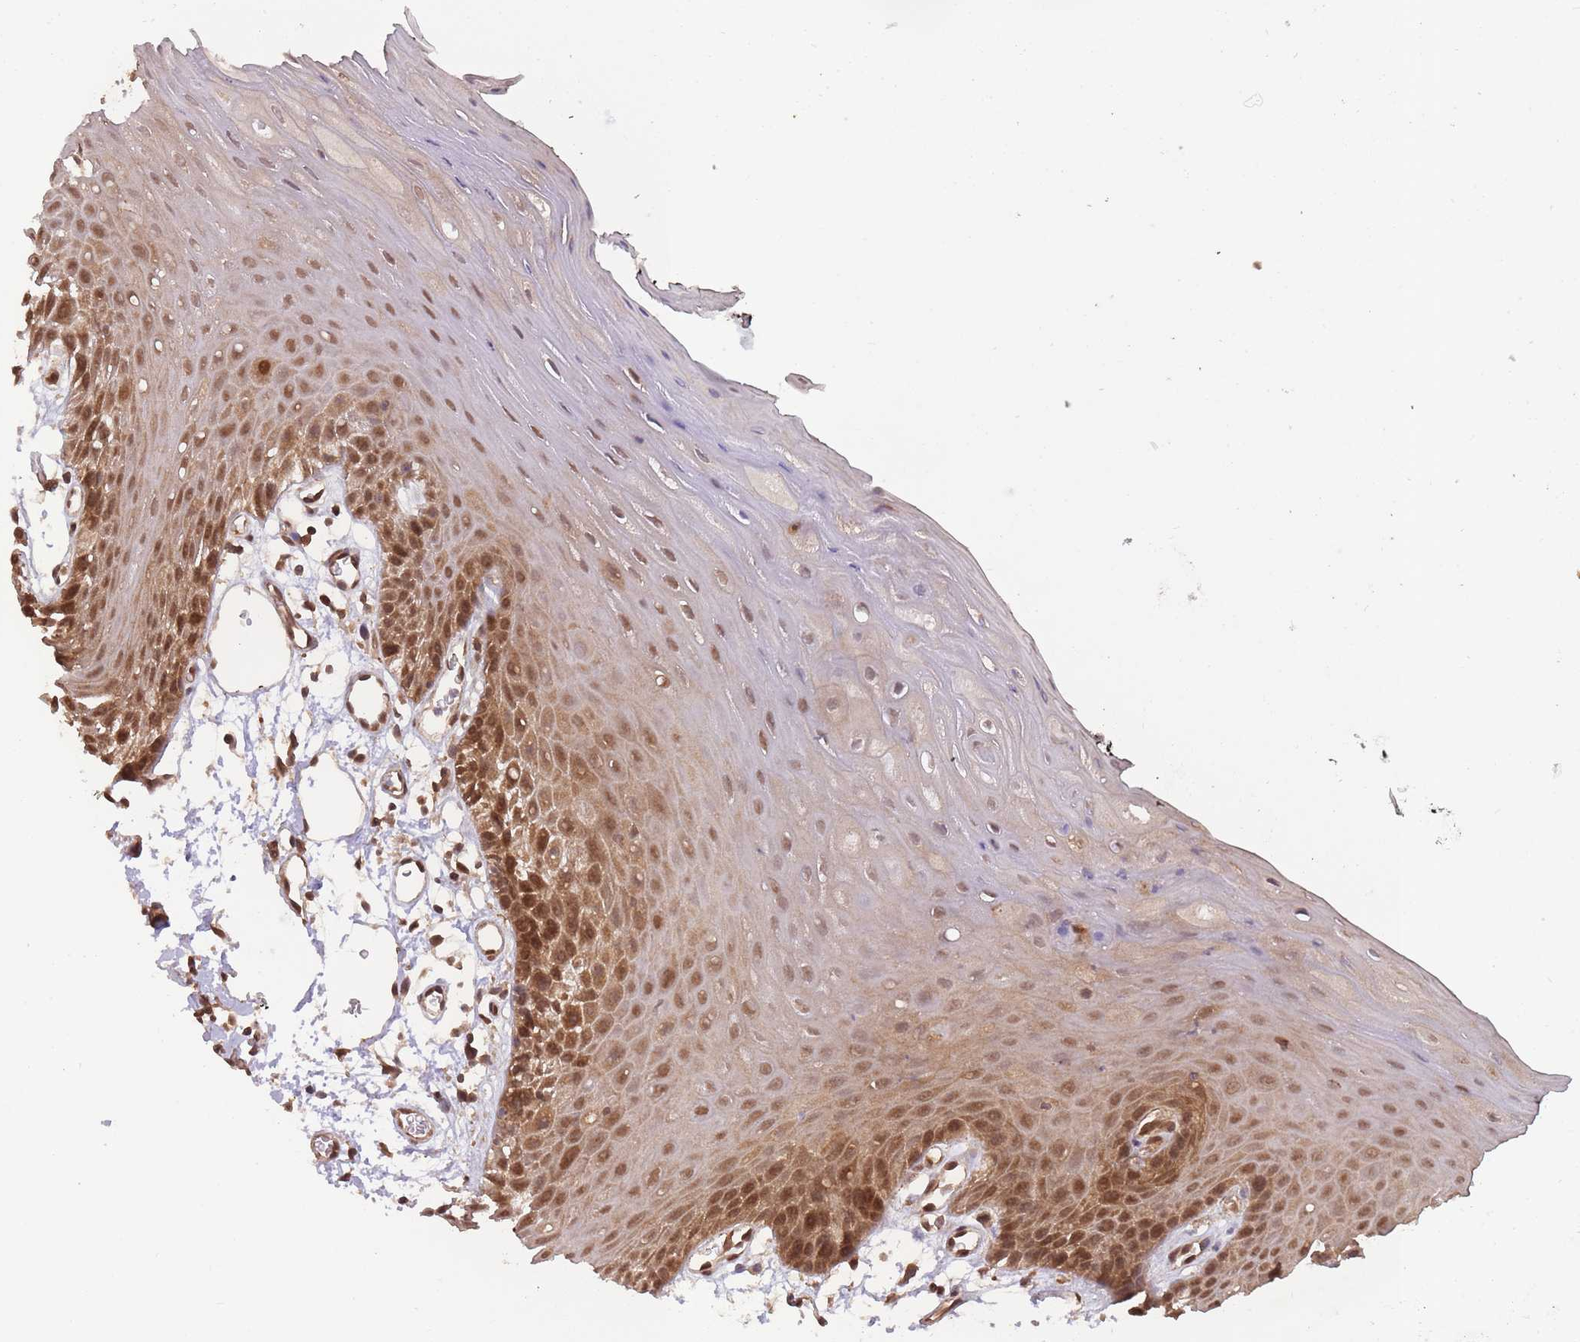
{"staining": {"intensity": "moderate", "quantity": ">75%", "location": "cytoplasmic/membranous,nuclear"}, "tissue": "oral mucosa", "cell_type": "Squamous epithelial cells", "image_type": "normal", "snomed": [{"axis": "morphology", "description": "Normal tissue, NOS"}, {"axis": "topography", "description": "Oral tissue"}, {"axis": "topography", "description": "Tounge, NOS"}], "caption": "The photomicrograph demonstrates staining of normal oral mucosa, revealing moderate cytoplasmic/membranous,nuclear protein expression (brown color) within squamous epithelial cells. The staining was performed using DAB, with brown indicating positive protein expression. Nuclei are stained blue with hematoxylin.", "gene": "PPP6R3", "patient": {"sex": "female", "age": 59}}